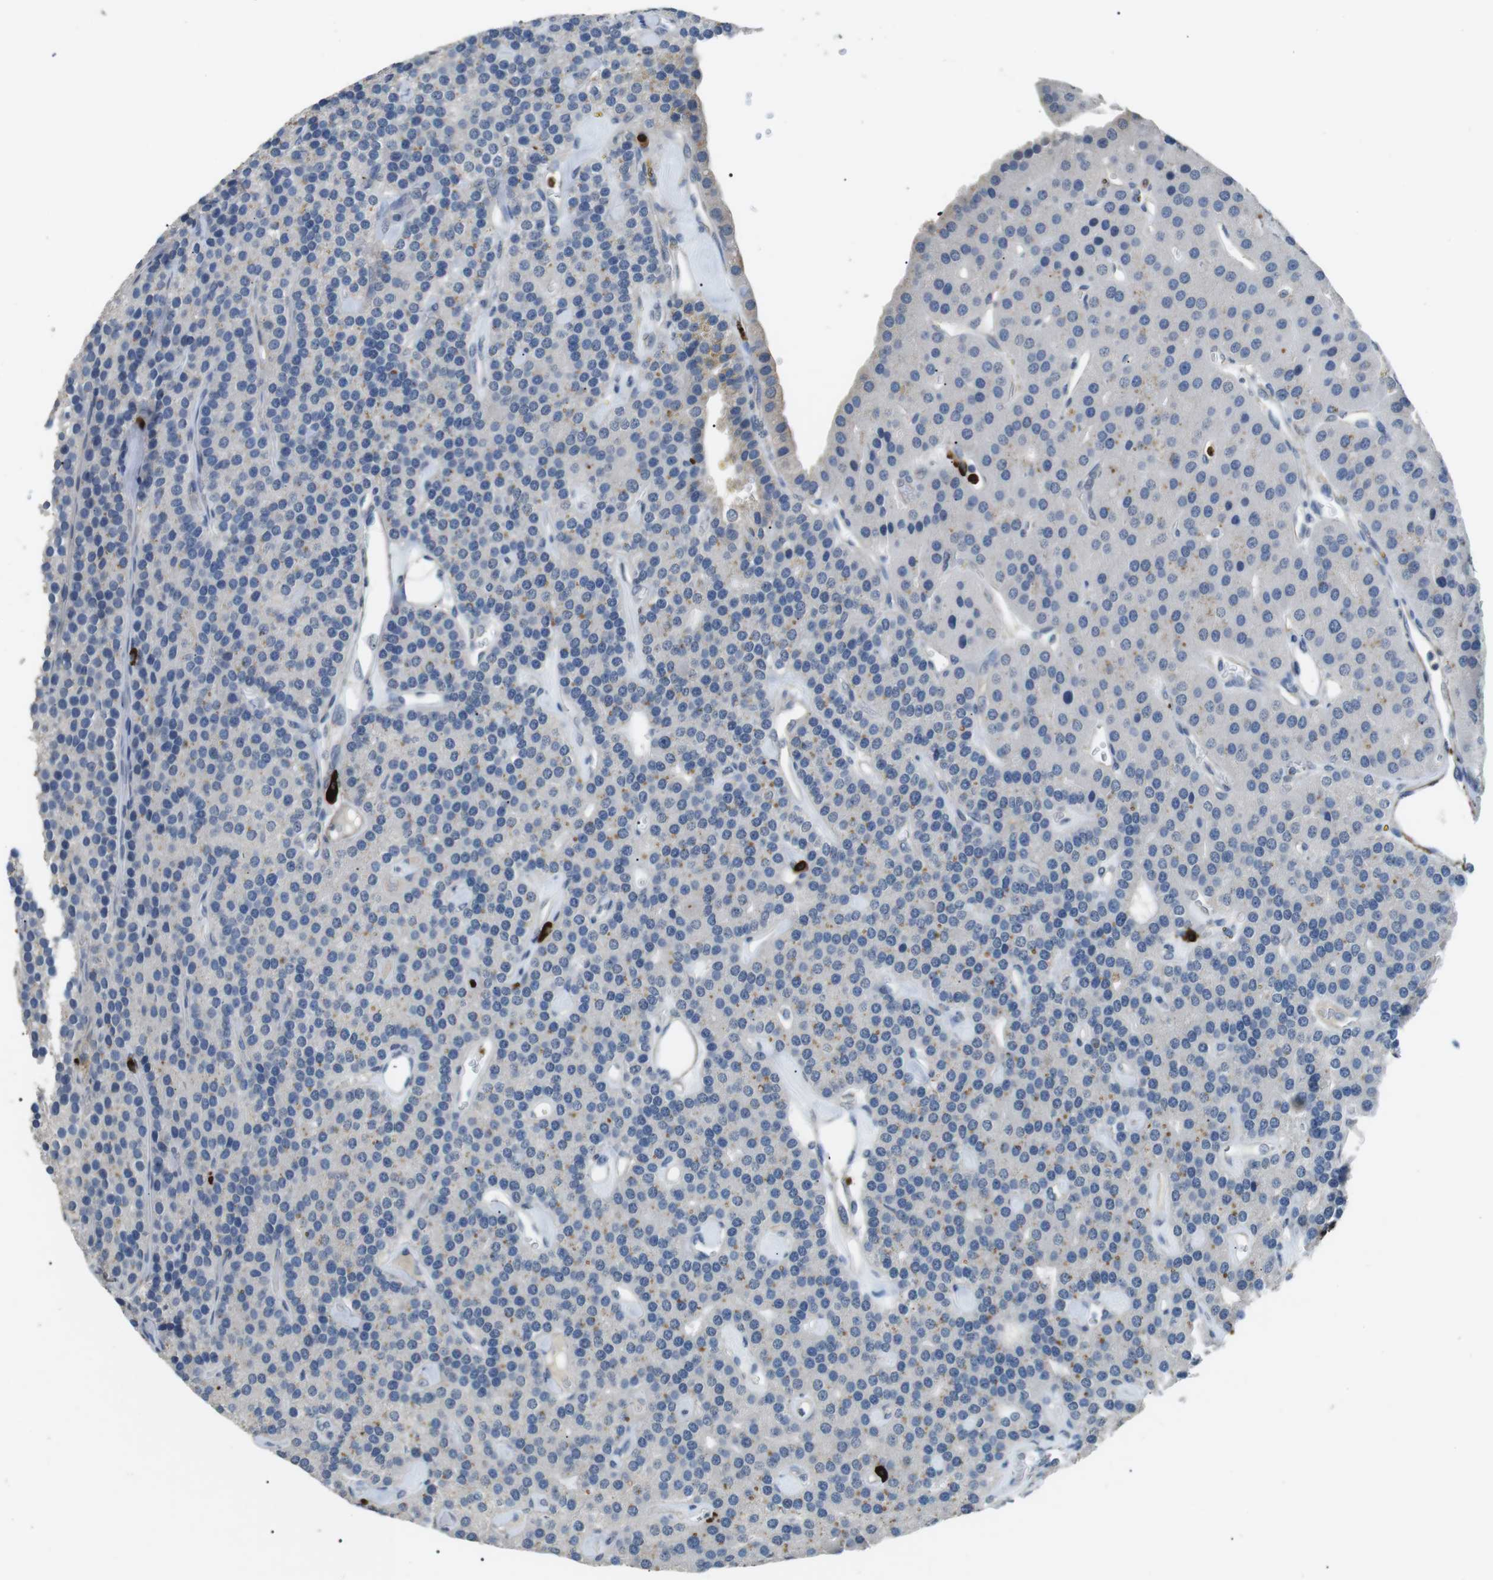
{"staining": {"intensity": "moderate", "quantity": "<25%", "location": "cytoplasmic/membranous"}, "tissue": "parathyroid gland", "cell_type": "Glandular cells", "image_type": "normal", "snomed": [{"axis": "morphology", "description": "Normal tissue, NOS"}, {"axis": "morphology", "description": "Adenoma, NOS"}, {"axis": "topography", "description": "Parathyroid gland"}], "caption": "High-power microscopy captured an immunohistochemistry photomicrograph of unremarkable parathyroid gland, revealing moderate cytoplasmic/membranous expression in about <25% of glandular cells. The protein is stained brown, and the nuclei are stained in blue (DAB (3,3'-diaminobenzidine) IHC with brightfield microscopy, high magnification).", "gene": "GZMM", "patient": {"sex": "female", "age": 86}}